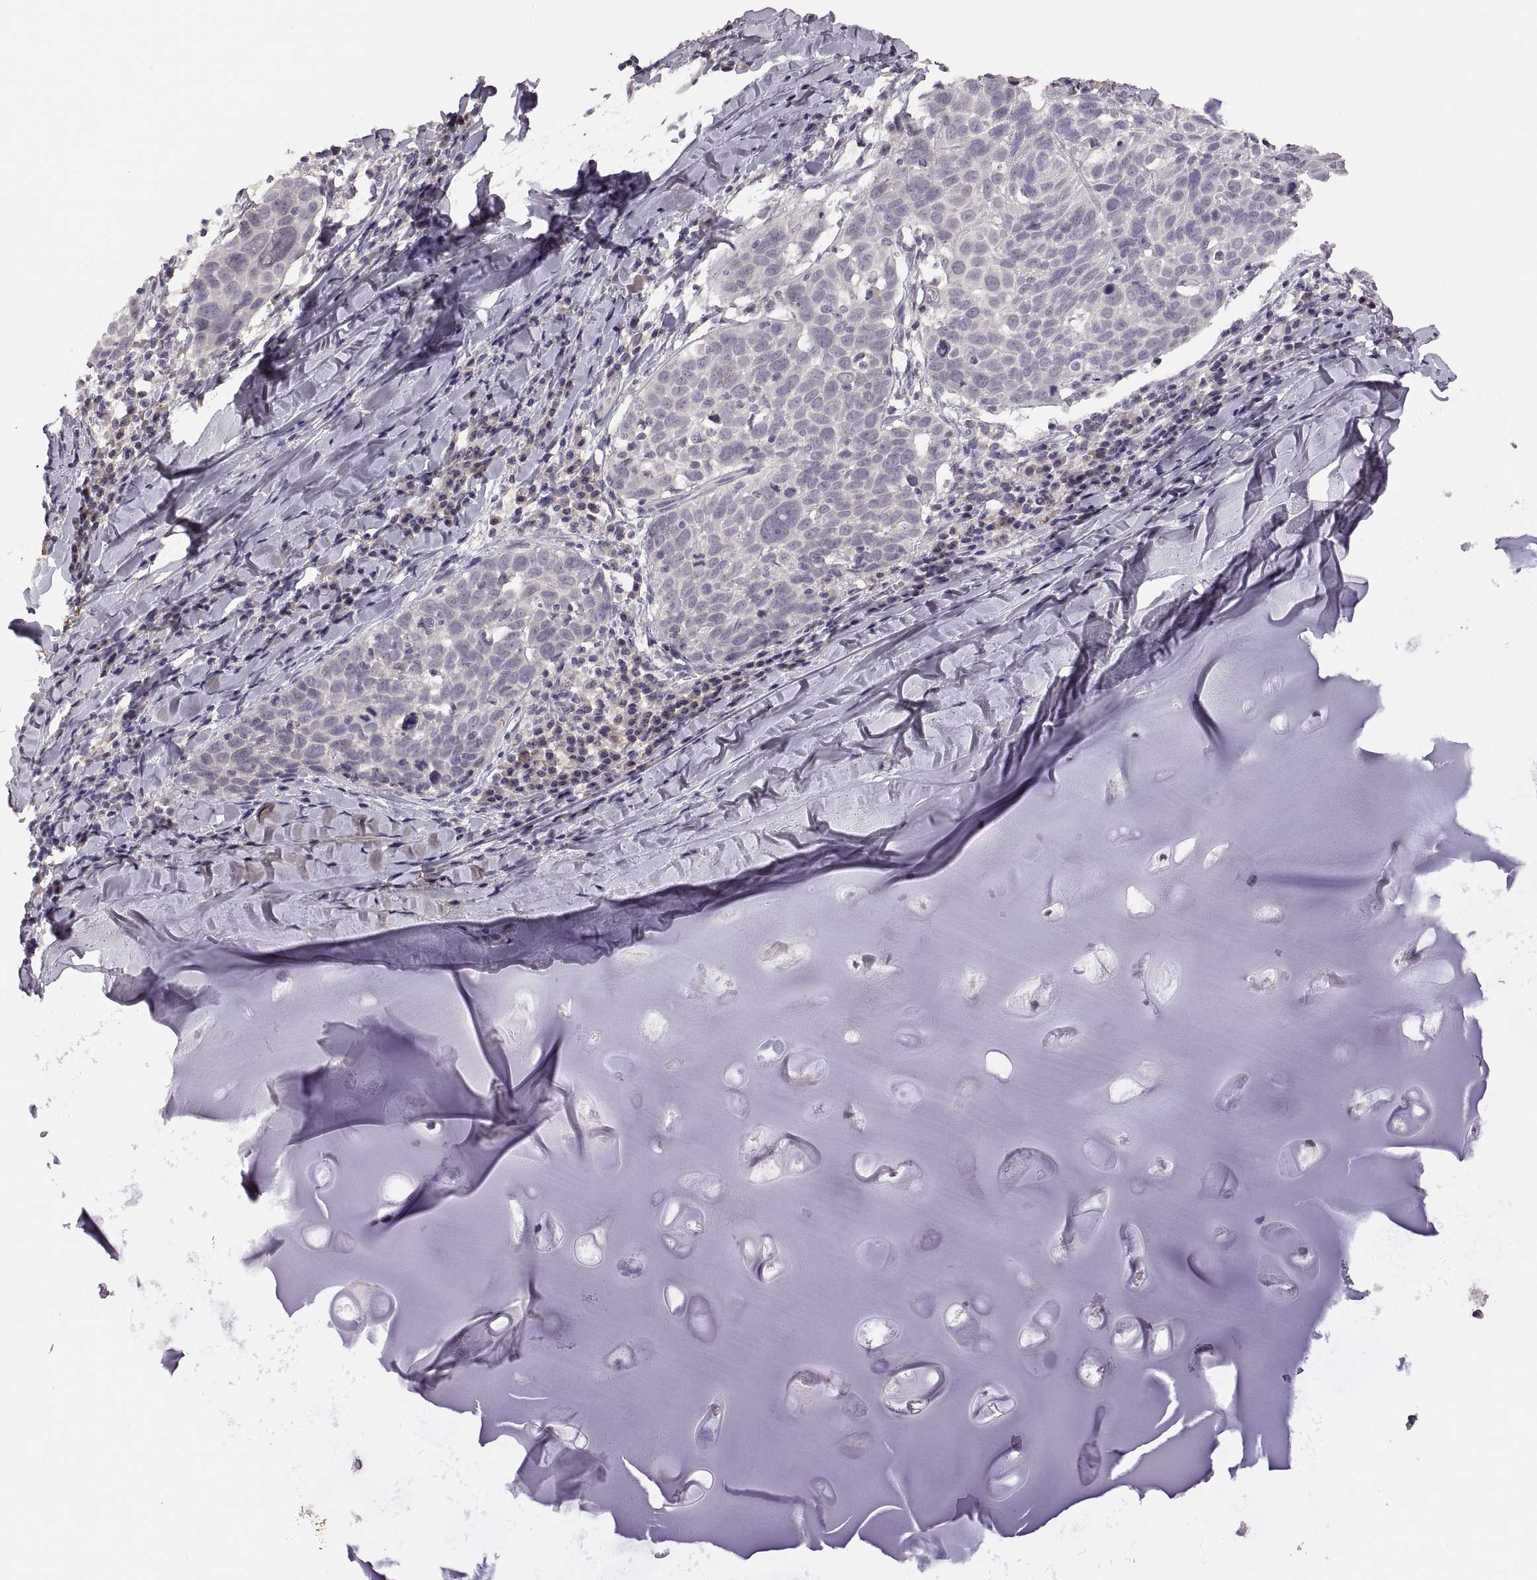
{"staining": {"intensity": "negative", "quantity": "none", "location": "none"}, "tissue": "lung cancer", "cell_type": "Tumor cells", "image_type": "cancer", "snomed": [{"axis": "morphology", "description": "Squamous cell carcinoma, NOS"}, {"axis": "topography", "description": "Lung"}], "caption": "Tumor cells show no significant protein expression in lung cancer.", "gene": "CDH2", "patient": {"sex": "male", "age": 57}}